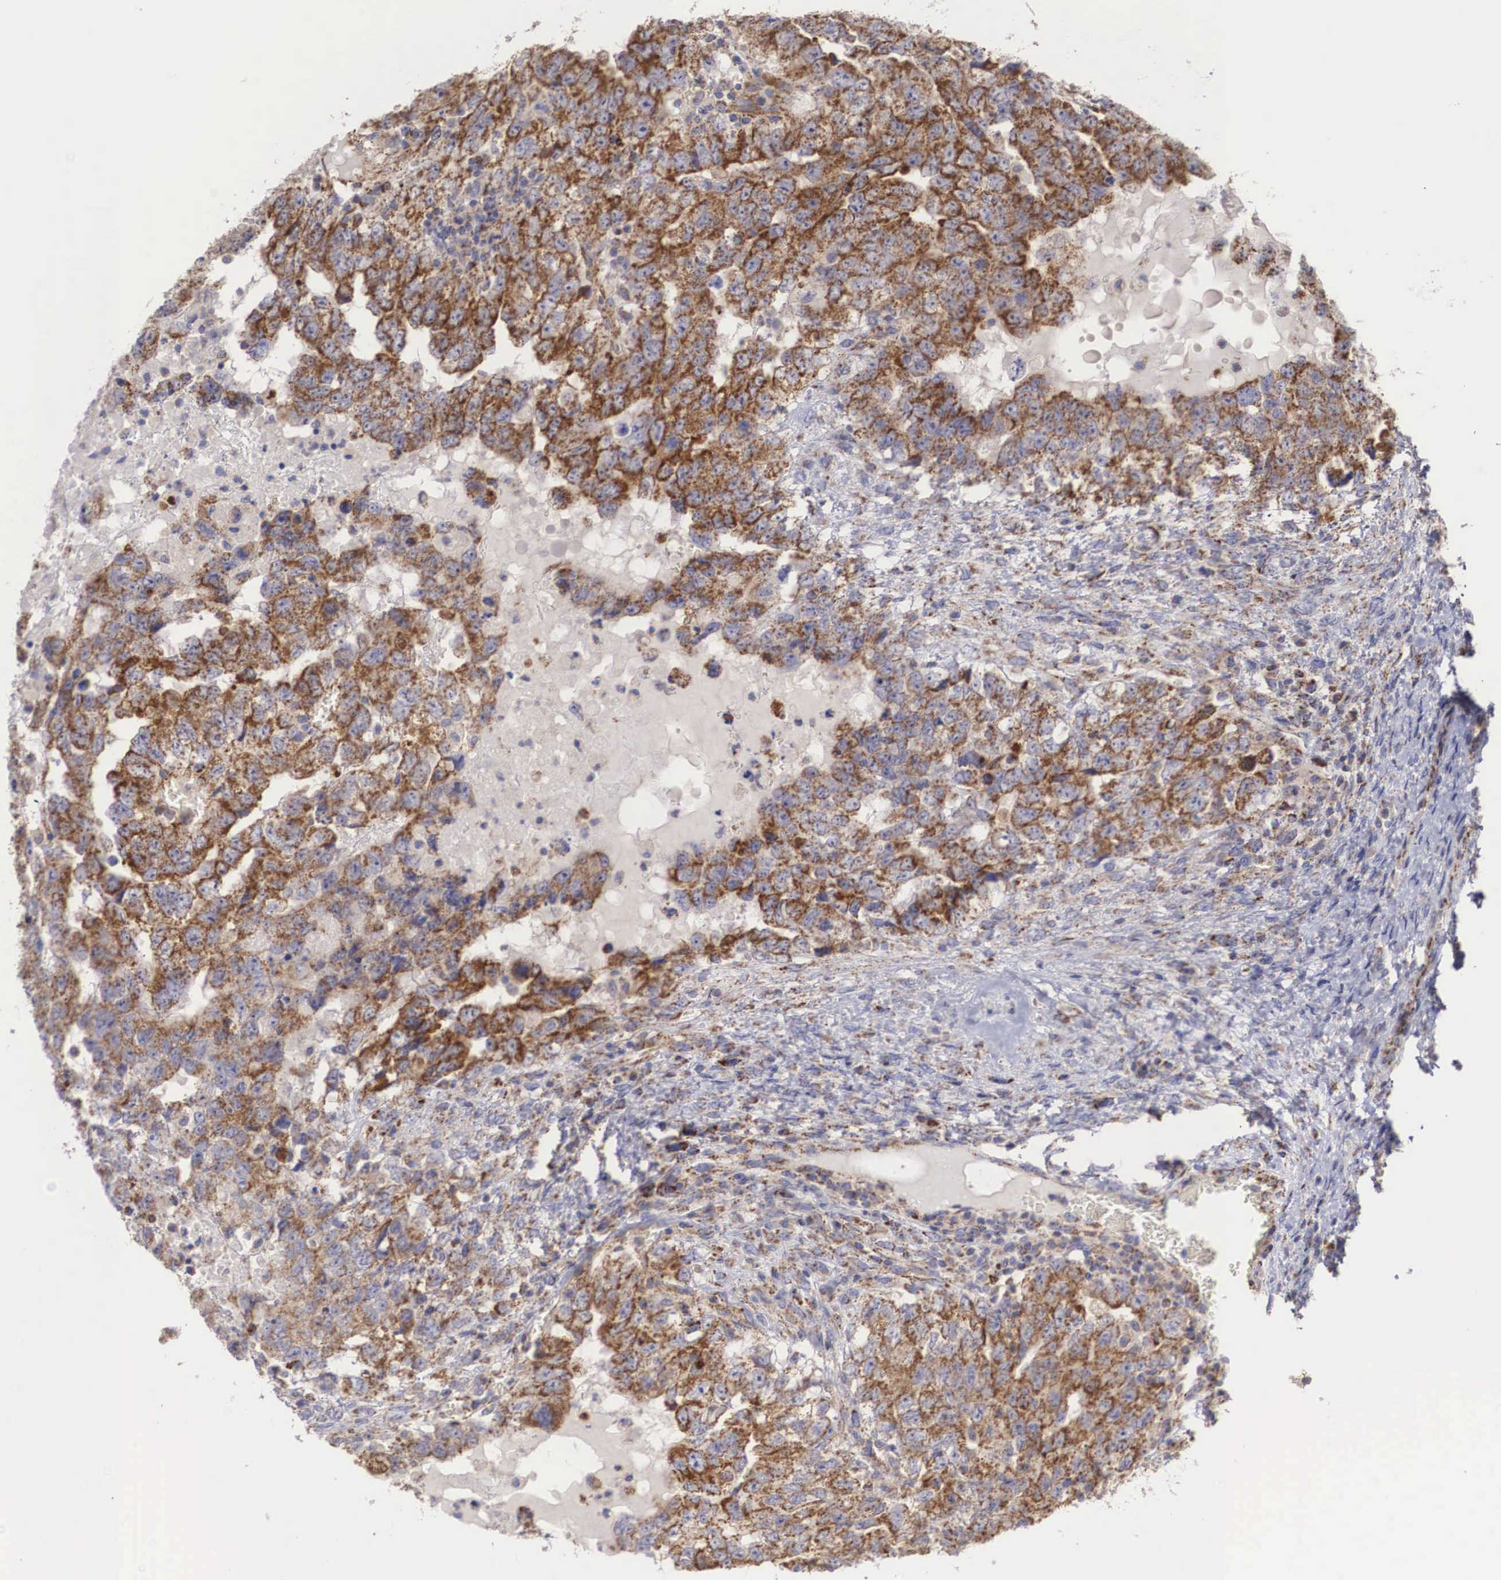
{"staining": {"intensity": "moderate", "quantity": ">75%", "location": "cytoplasmic/membranous"}, "tissue": "testis cancer", "cell_type": "Tumor cells", "image_type": "cancer", "snomed": [{"axis": "morphology", "description": "Carcinoma, Embryonal, NOS"}, {"axis": "topography", "description": "Testis"}], "caption": "Tumor cells show medium levels of moderate cytoplasmic/membranous staining in about >75% of cells in human testis embryonal carcinoma.", "gene": "XPNPEP3", "patient": {"sex": "male", "age": 36}}